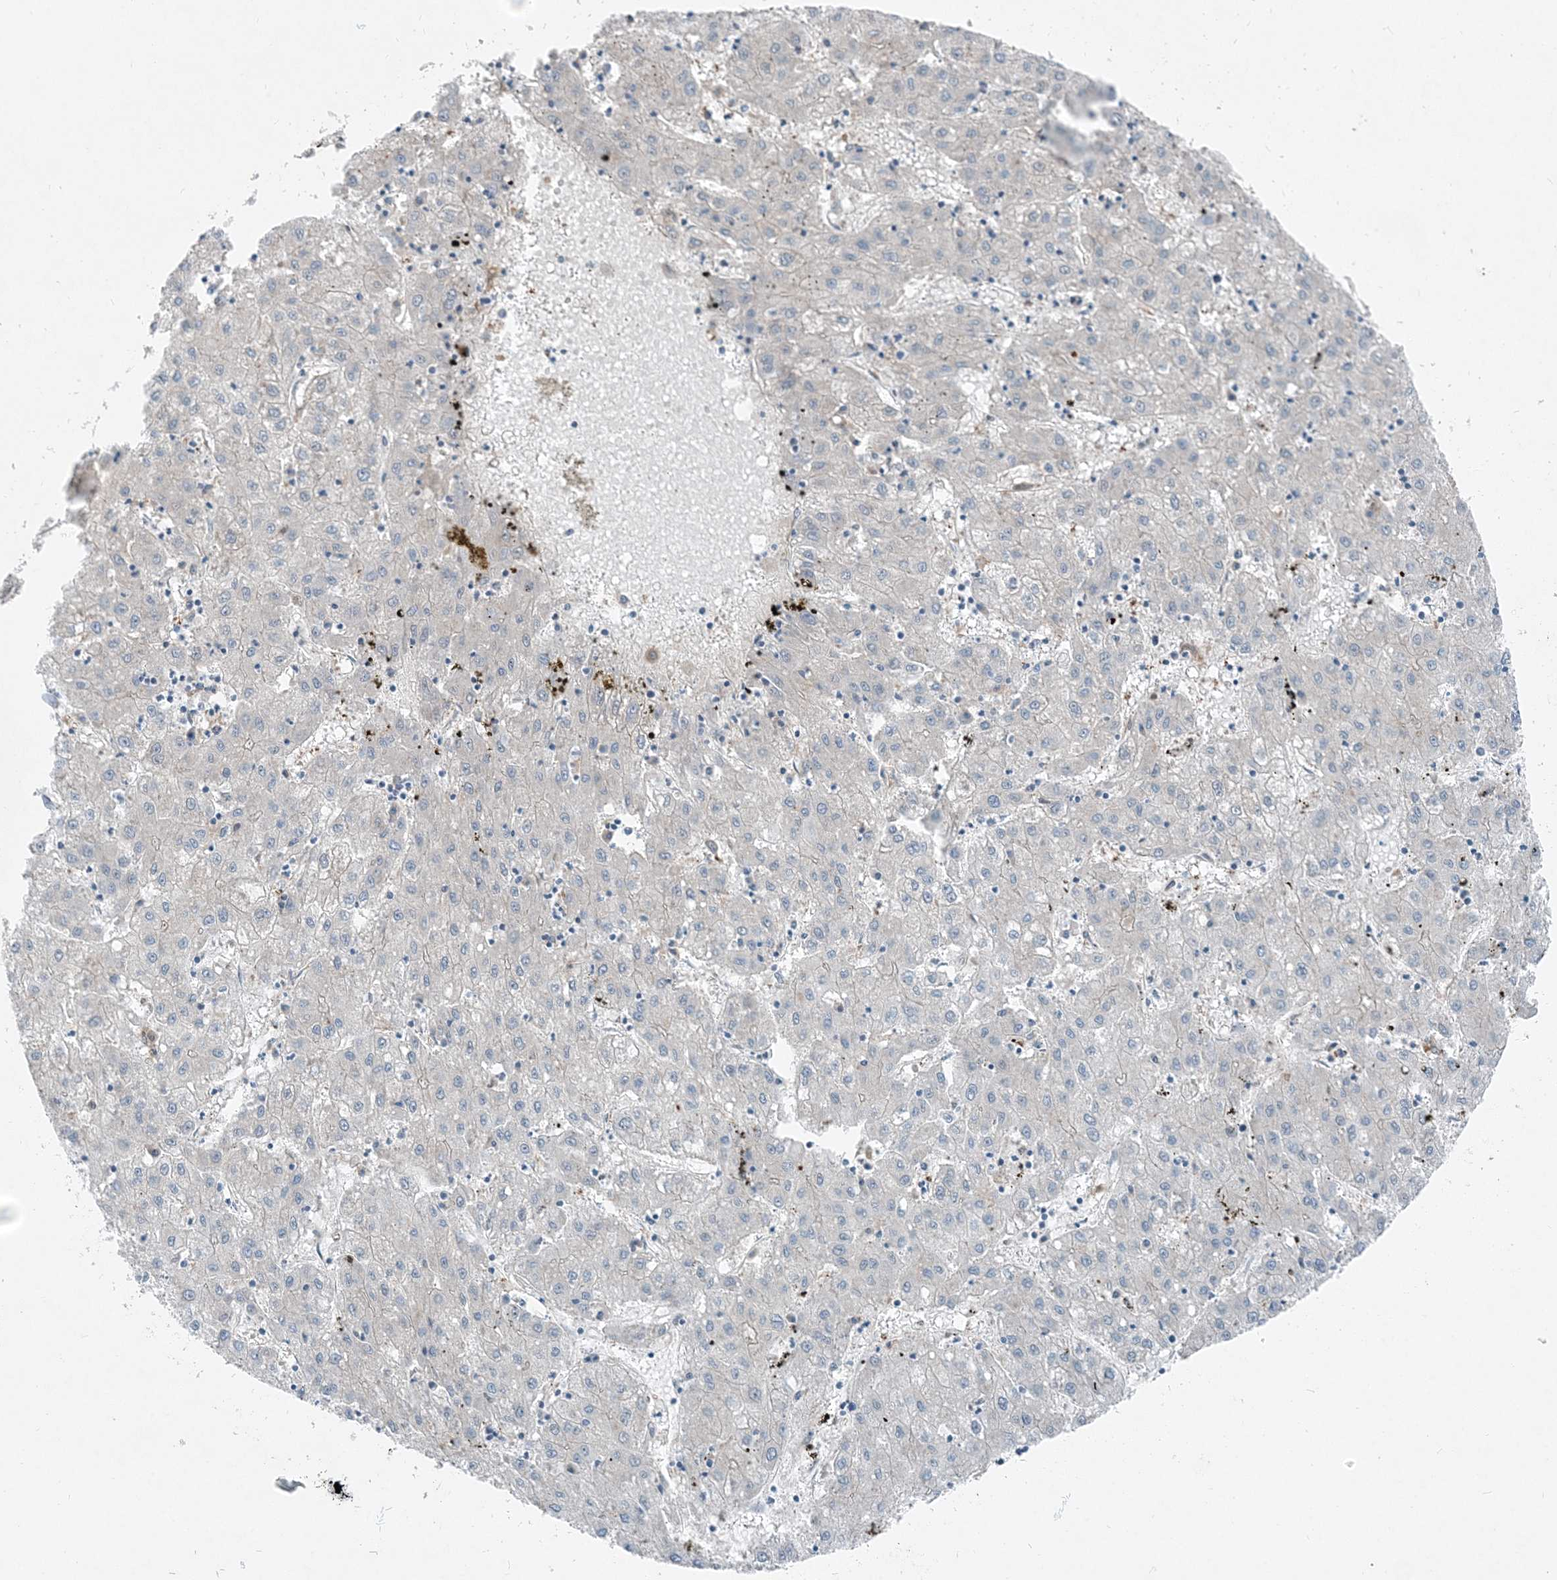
{"staining": {"intensity": "negative", "quantity": "none", "location": "none"}, "tissue": "liver cancer", "cell_type": "Tumor cells", "image_type": "cancer", "snomed": [{"axis": "morphology", "description": "Carcinoma, Hepatocellular, NOS"}, {"axis": "topography", "description": "Liver"}], "caption": "An immunohistochemistry photomicrograph of liver cancer is shown. There is no staining in tumor cells of liver cancer.", "gene": "ARMH1", "patient": {"sex": "male", "age": 72}}